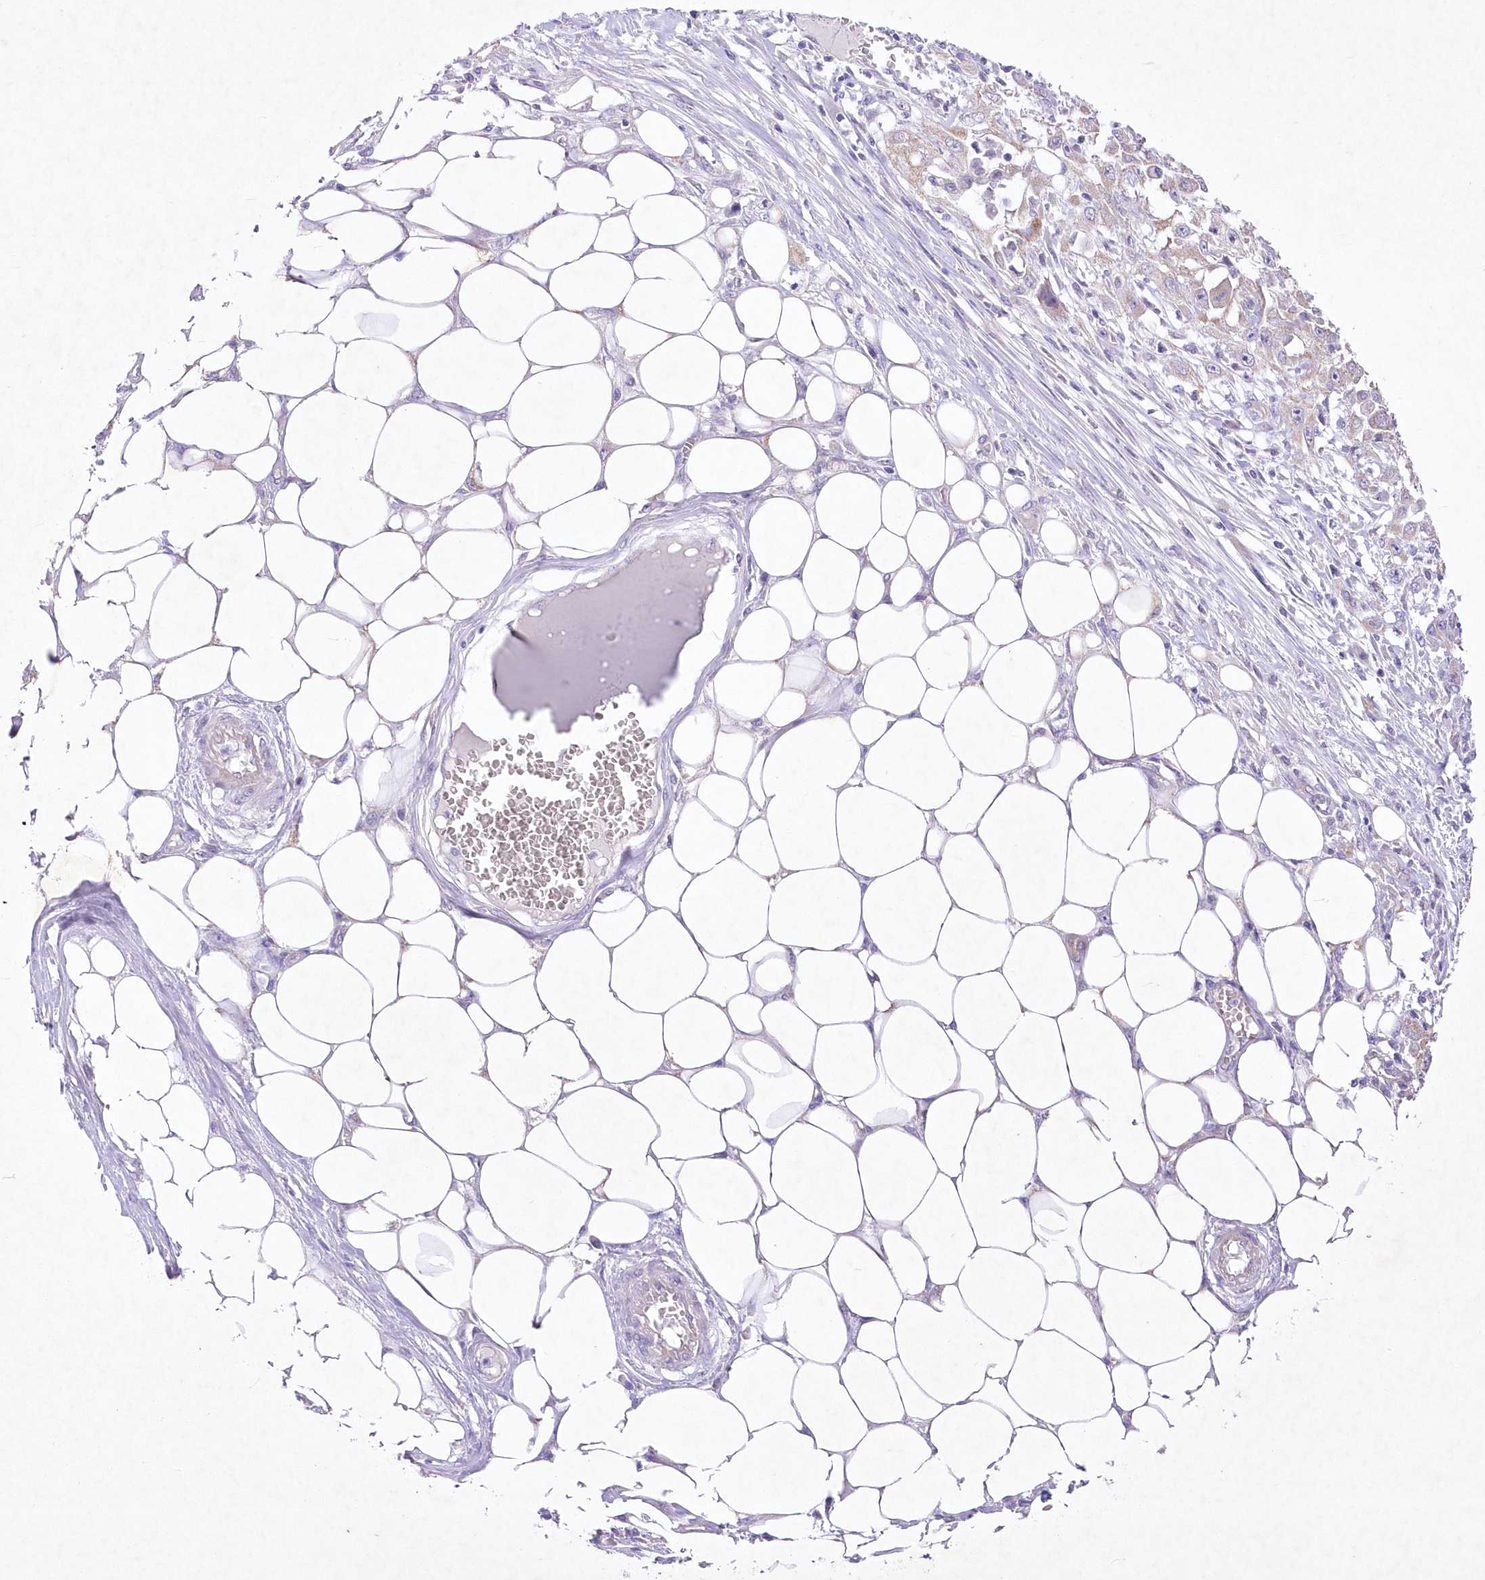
{"staining": {"intensity": "weak", "quantity": "<25%", "location": "cytoplasmic/membranous"}, "tissue": "skin cancer", "cell_type": "Tumor cells", "image_type": "cancer", "snomed": [{"axis": "morphology", "description": "Squamous cell carcinoma, NOS"}, {"axis": "morphology", "description": "Squamous cell carcinoma, metastatic, NOS"}, {"axis": "topography", "description": "Skin"}, {"axis": "topography", "description": "Lymph node"}], "caption": "Human squamous cell carcinoma (skin) stained for a protein using IHC demonstrates no positivity in tumor cells.", "gene": "ITSN2", "patient": {"sex": "male", "age": 75}}